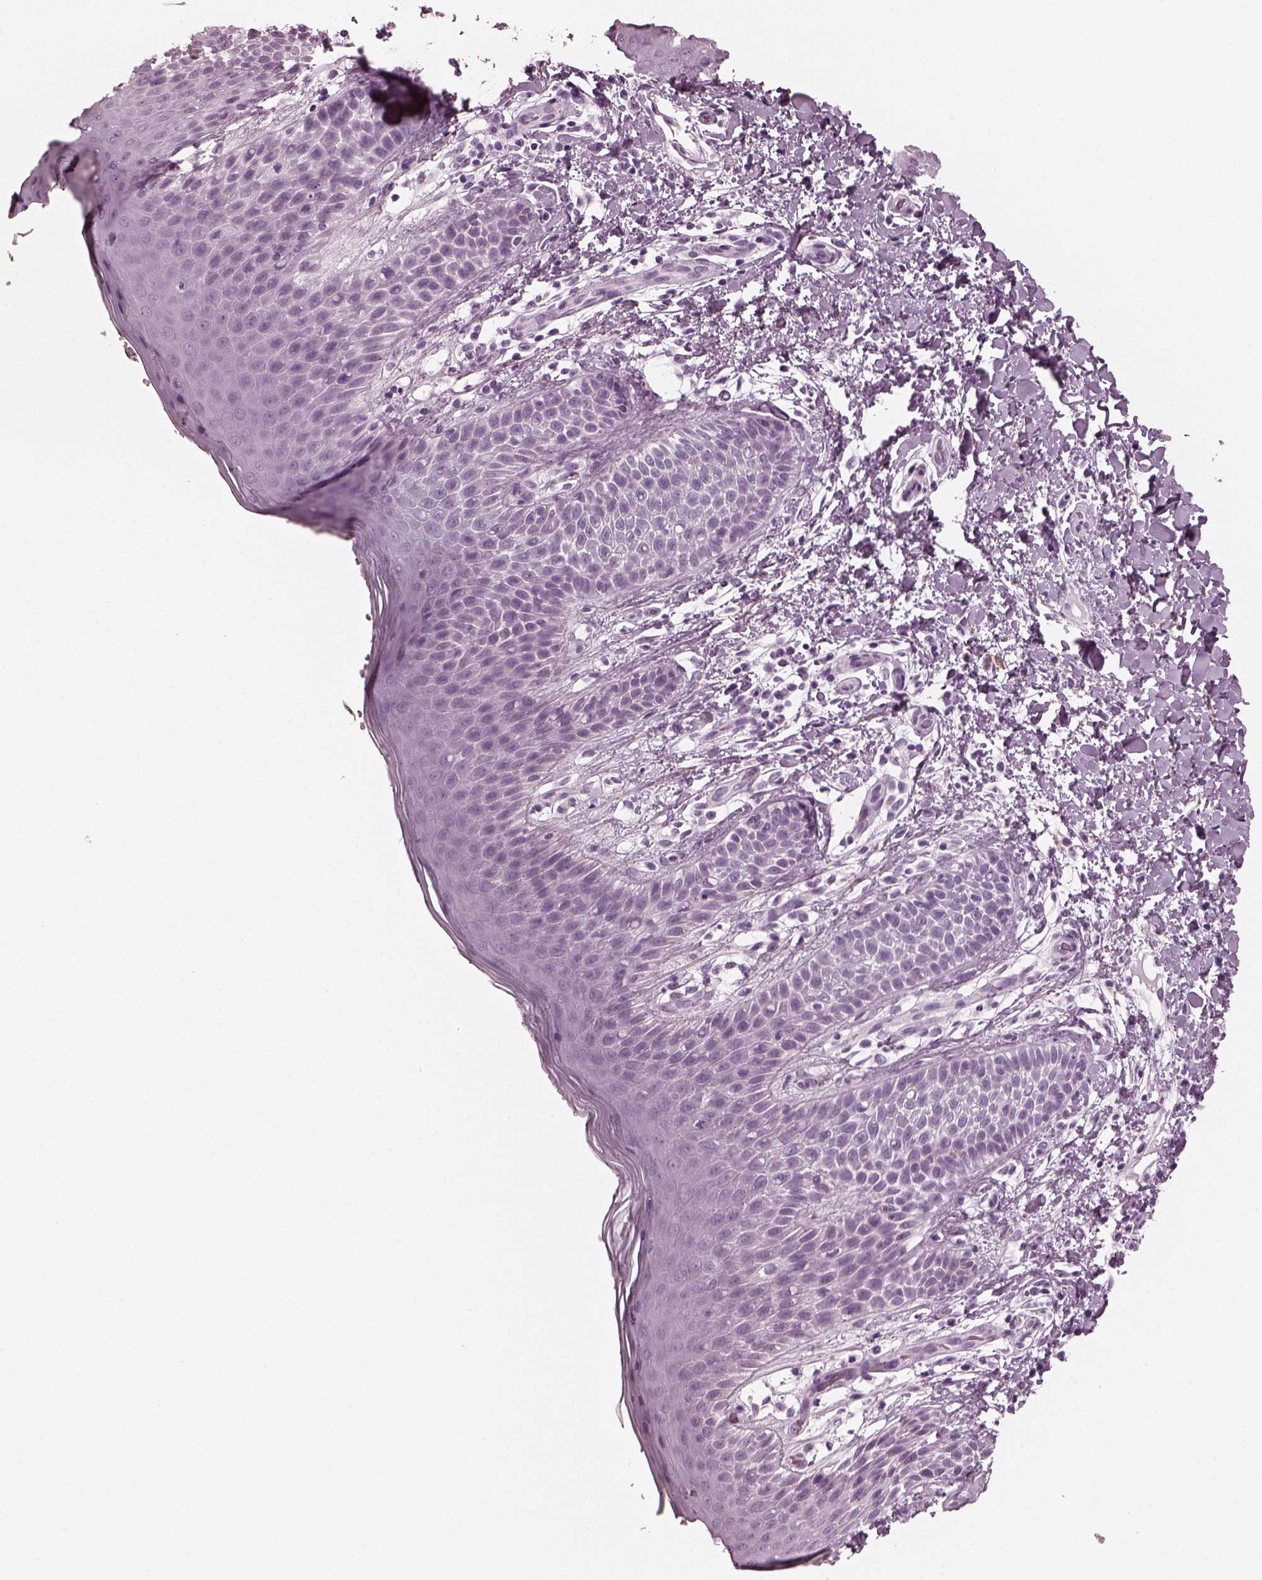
{"staining": {"intensity": "negative", "quantity": "none", "location": "none"}, "tissue": "skin", "cell_type": "Epidermal cells", "image_type": "normal", "snomed": [{"axis": "morphology", "description": "Normal tissue, NOS"}, {"axis": "topography", "description": "Anal"}], "caption": "Immunohistochemistry photomicrograph of benign human skin stained for a protein (brown), which demonstrates no positivity in epidermal cells.", "gene": "RCVRN", "patient": {"sex": "male", "age": 36}}